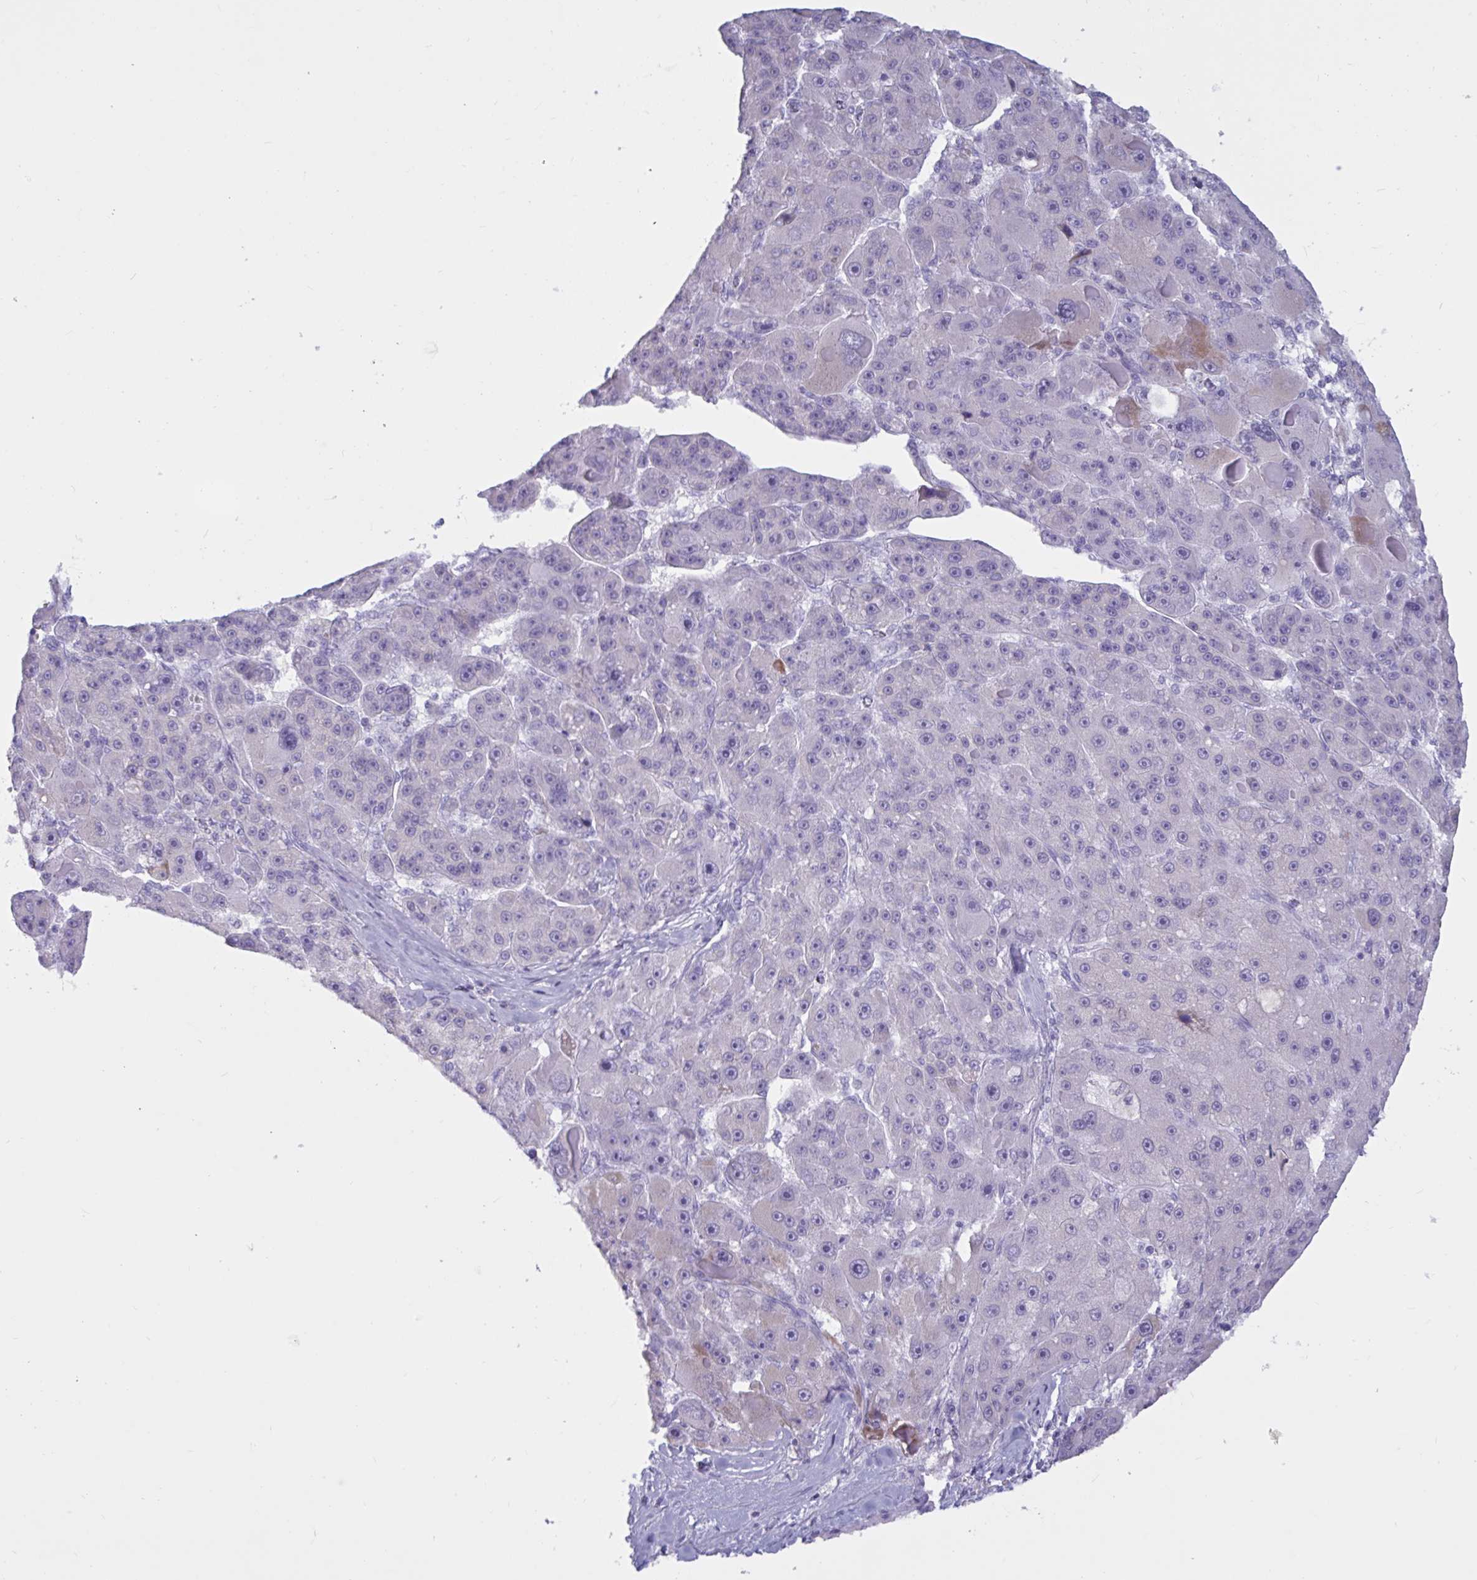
{"staining": {"intensity": "strong", "quantity": "<25%", "location": "cytoplasmic/membranous"}, "tissue": "liver cancer", "cell_type": "Tumor cells", "image_type": "cancer", "snomed": [{"axis": "morphology", "description": "Carcinoma, Hepatocellular, NOS"}, {"axis": "topography", "description": "Liver"}], "caption": "Strong cytoplasmic/membranous staining for a protein is seen in about <25% of tumor cells of liver hepatocellular carcinoma using immunohistochemistry.", "gene": "BBS10", "patient": {"sex": "male", "age": 76}}